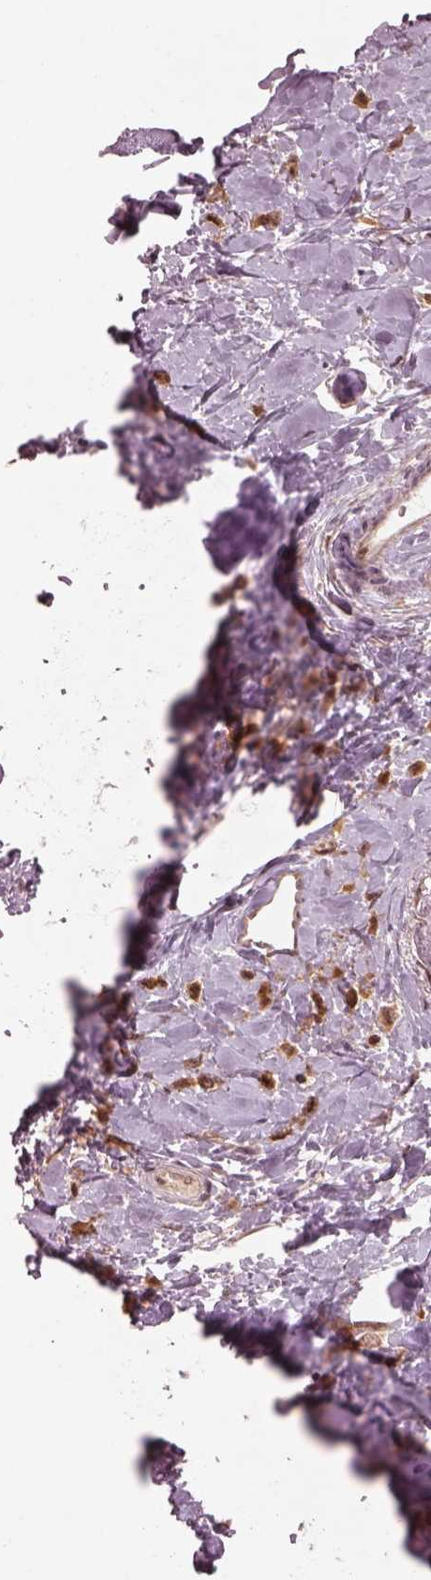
{"staining": {"intensity": "moderate", "quantity": ">75%", "location": "cytoplasmic/membranous,nuclear"}, "tissue": "breast cancer", "cell_type": "Tumor cells", "image_type": "cancer", "snomed": [{"axis": "morphology", "description": "Lobular carcinoma"}, {"axis": "topography", "description": "Breast"}], "caption": "Breast lobular carcinoma was stained to show a protein in brown. There is medium levels of moderate cytoplasmic/membranous and nuclear expression in approximately >75% of tumor cells.", "gene": "SRI", "patient": {"sex": "female", "age": 66}}